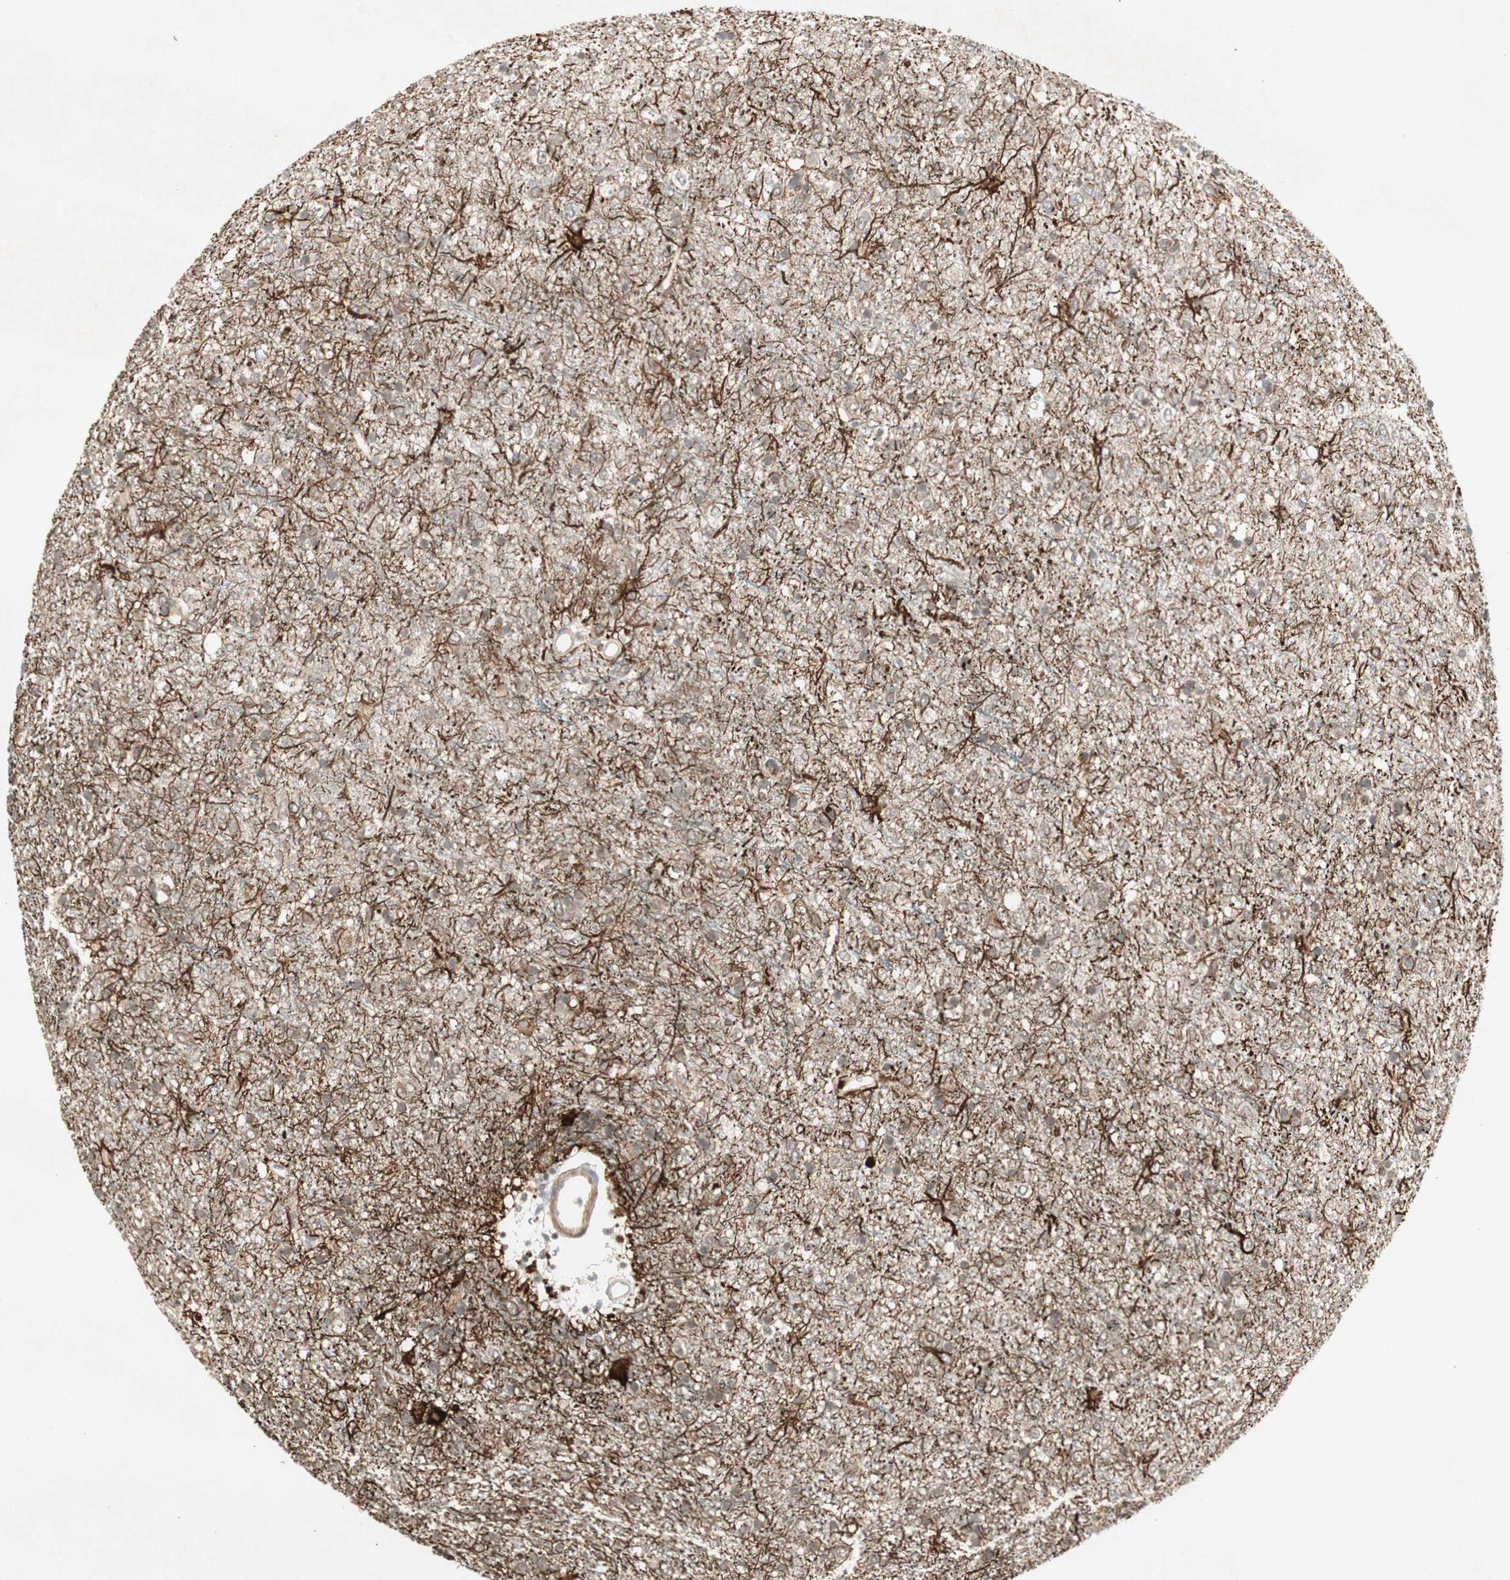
{"staining": {"intensity": "strong", "quantity": "<25%", "location": "cytoplasmic/membranous"}, "tissue": "glioma", "cell_type": "Tumor cells", "image_type": "cancer", "snomed": [{"axis": "morphology", "description": "Glioma, malignant, Low grade"}, {"axis": "topography", "description": "Brain"}], "caption": "Immunohistochemical staining of glioma shows strong cytoplasmic/membranous protein positivity in about <25% of tumor cells. The staining was performed using DAB (3,3'-diaminobenzidine), with brown indicating positive protein expression. Nuclei are stained blue with hematoxylin.", "gene": "RNGTT", "patient": {"sex": "male", "age": 77}}